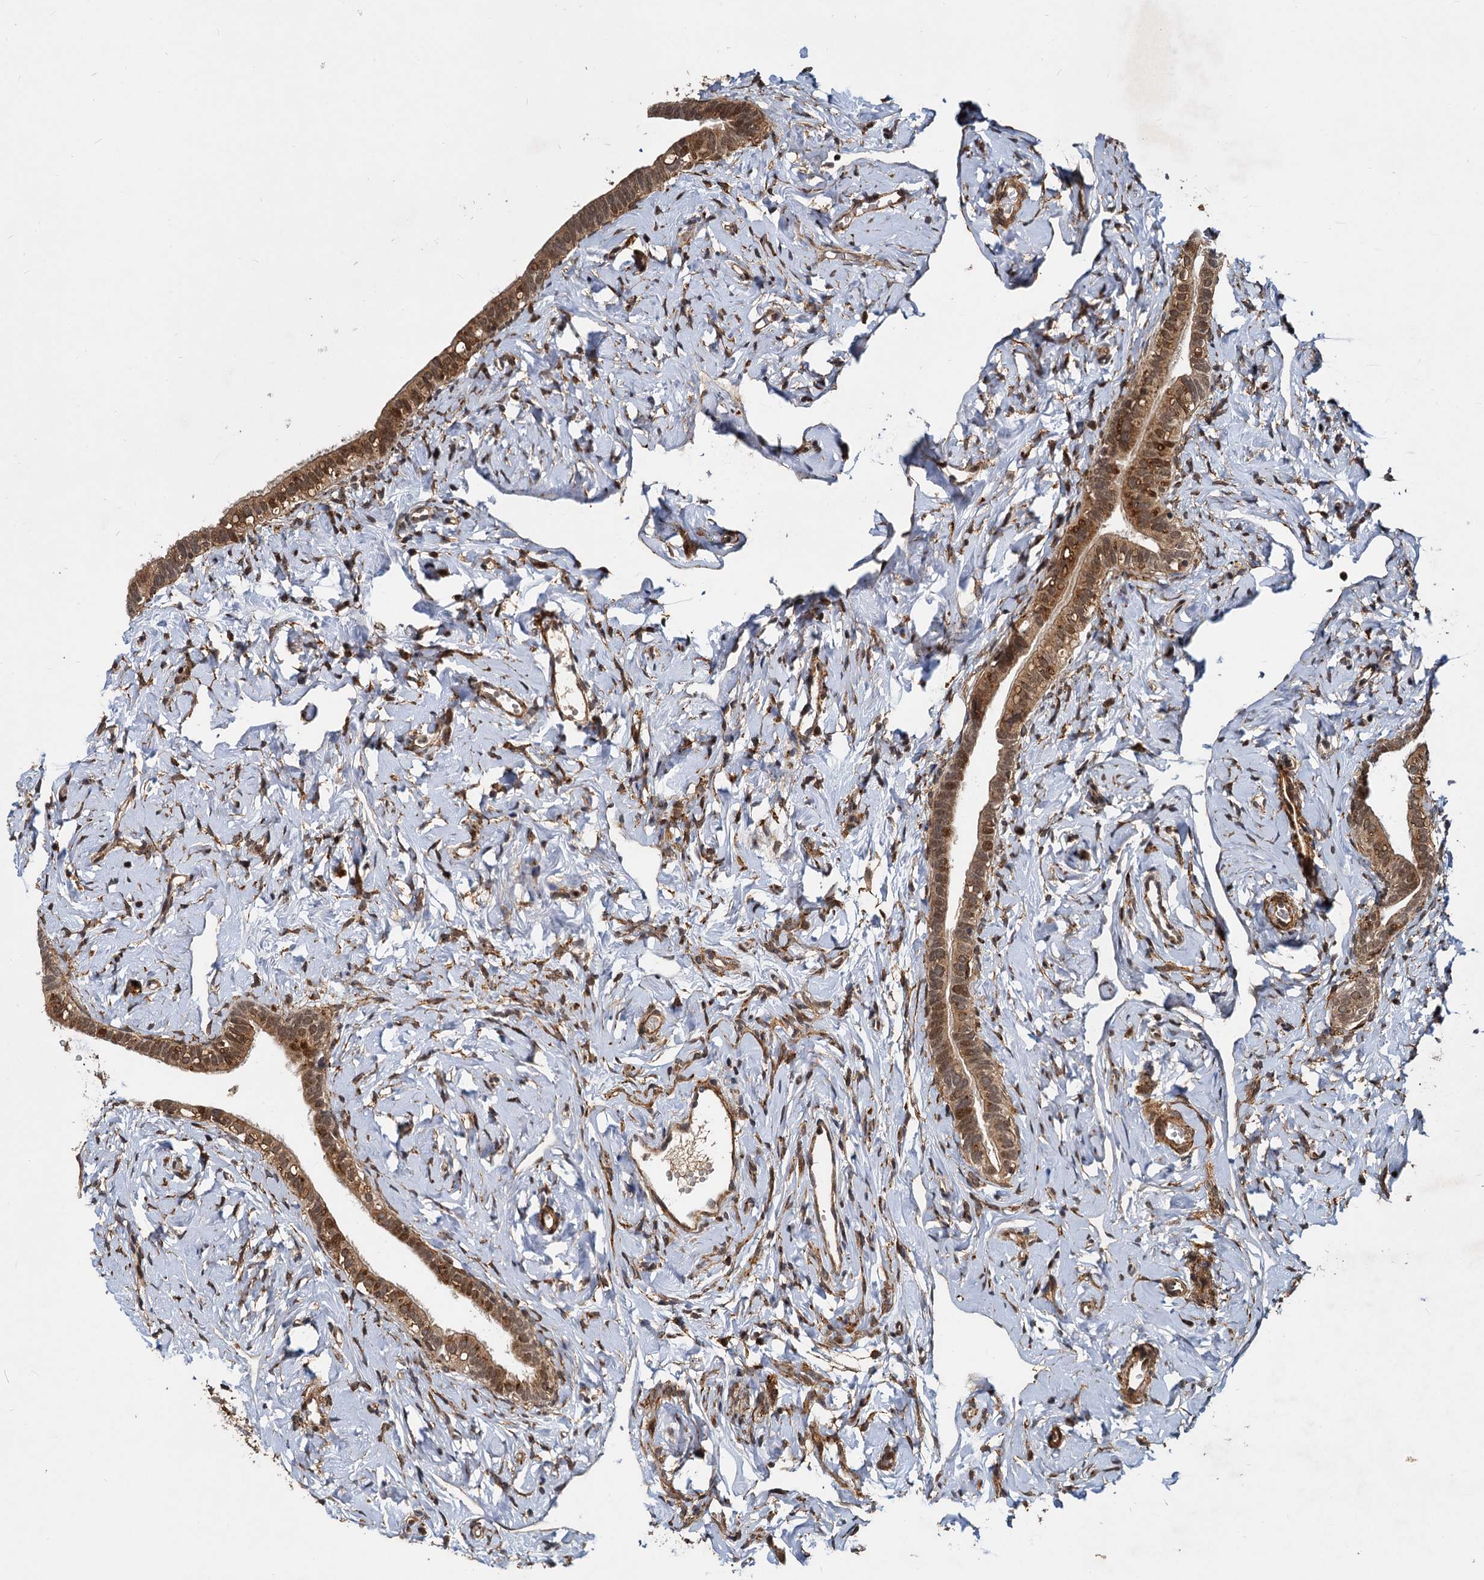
{"staining": {"intensity": "moderate", "quantity": ">75%", "location": "cytoplasmic/membranous,nuclear"}, "tissue": "fallopian tube", "cell_type": "Glandular cells", "image_type": "normal", "snomed": [{"axis": "morphology", "description": "Normal tissue, NOS"}, {"axis": "topography", "description": "Fallopian tube"}], "caption": "IHC (DAB) staining of normal human fallopian tube demonstrates moderate cytoplasmic/membranous,nuclear protein positivity in approximately >75% of glandular cells. The staining was performed using DAB to visualize the protein expression in brown, while the nuclei were stained in blue with hematoxylin (Magnification: 20x).", "gene": "TRIM23", "patient": {"sex": "female", "age": 66}}